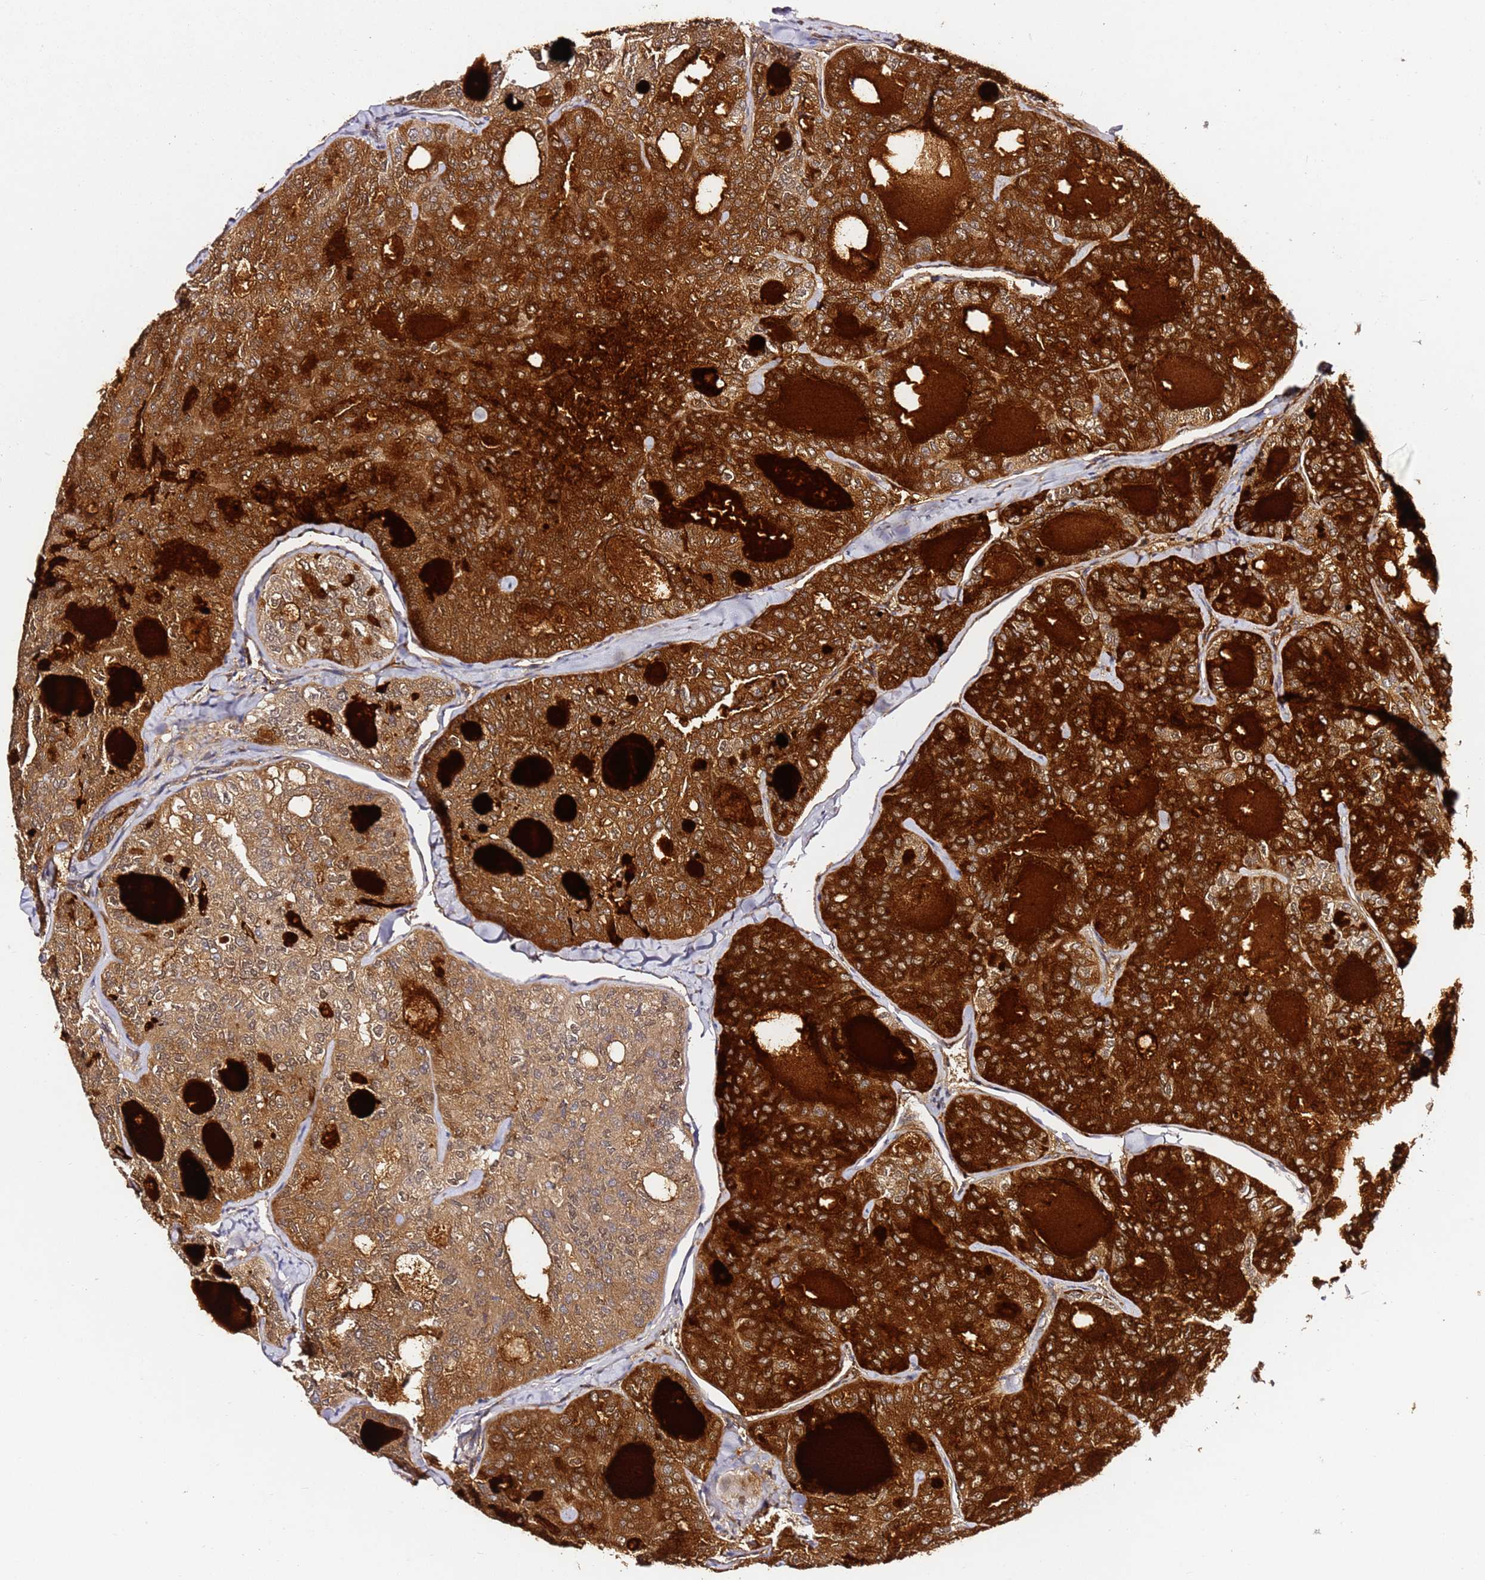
{"staining": {"intensity": "strong", "quantity": ">75%", "location": "cytoplasmic/membranous"}, "tissue": "thyroid cancer", "cell_type": "Tumor cells", "image_type": "cancer", "snomed": [{"axis": "morphology", "description": "Follicular adenoma carcinoma, NOS"}, {"axis": "topography", "description": "Thyroid gland"}], "caption": "This micrograph displays immunohistochemistry staining of human thyroid cancer, with high strong cytoplasmic/membranous staining in approximately >75% of tumor cells.", "gene": "ALG11", "patient": {"sex": "male", "age": 75}}